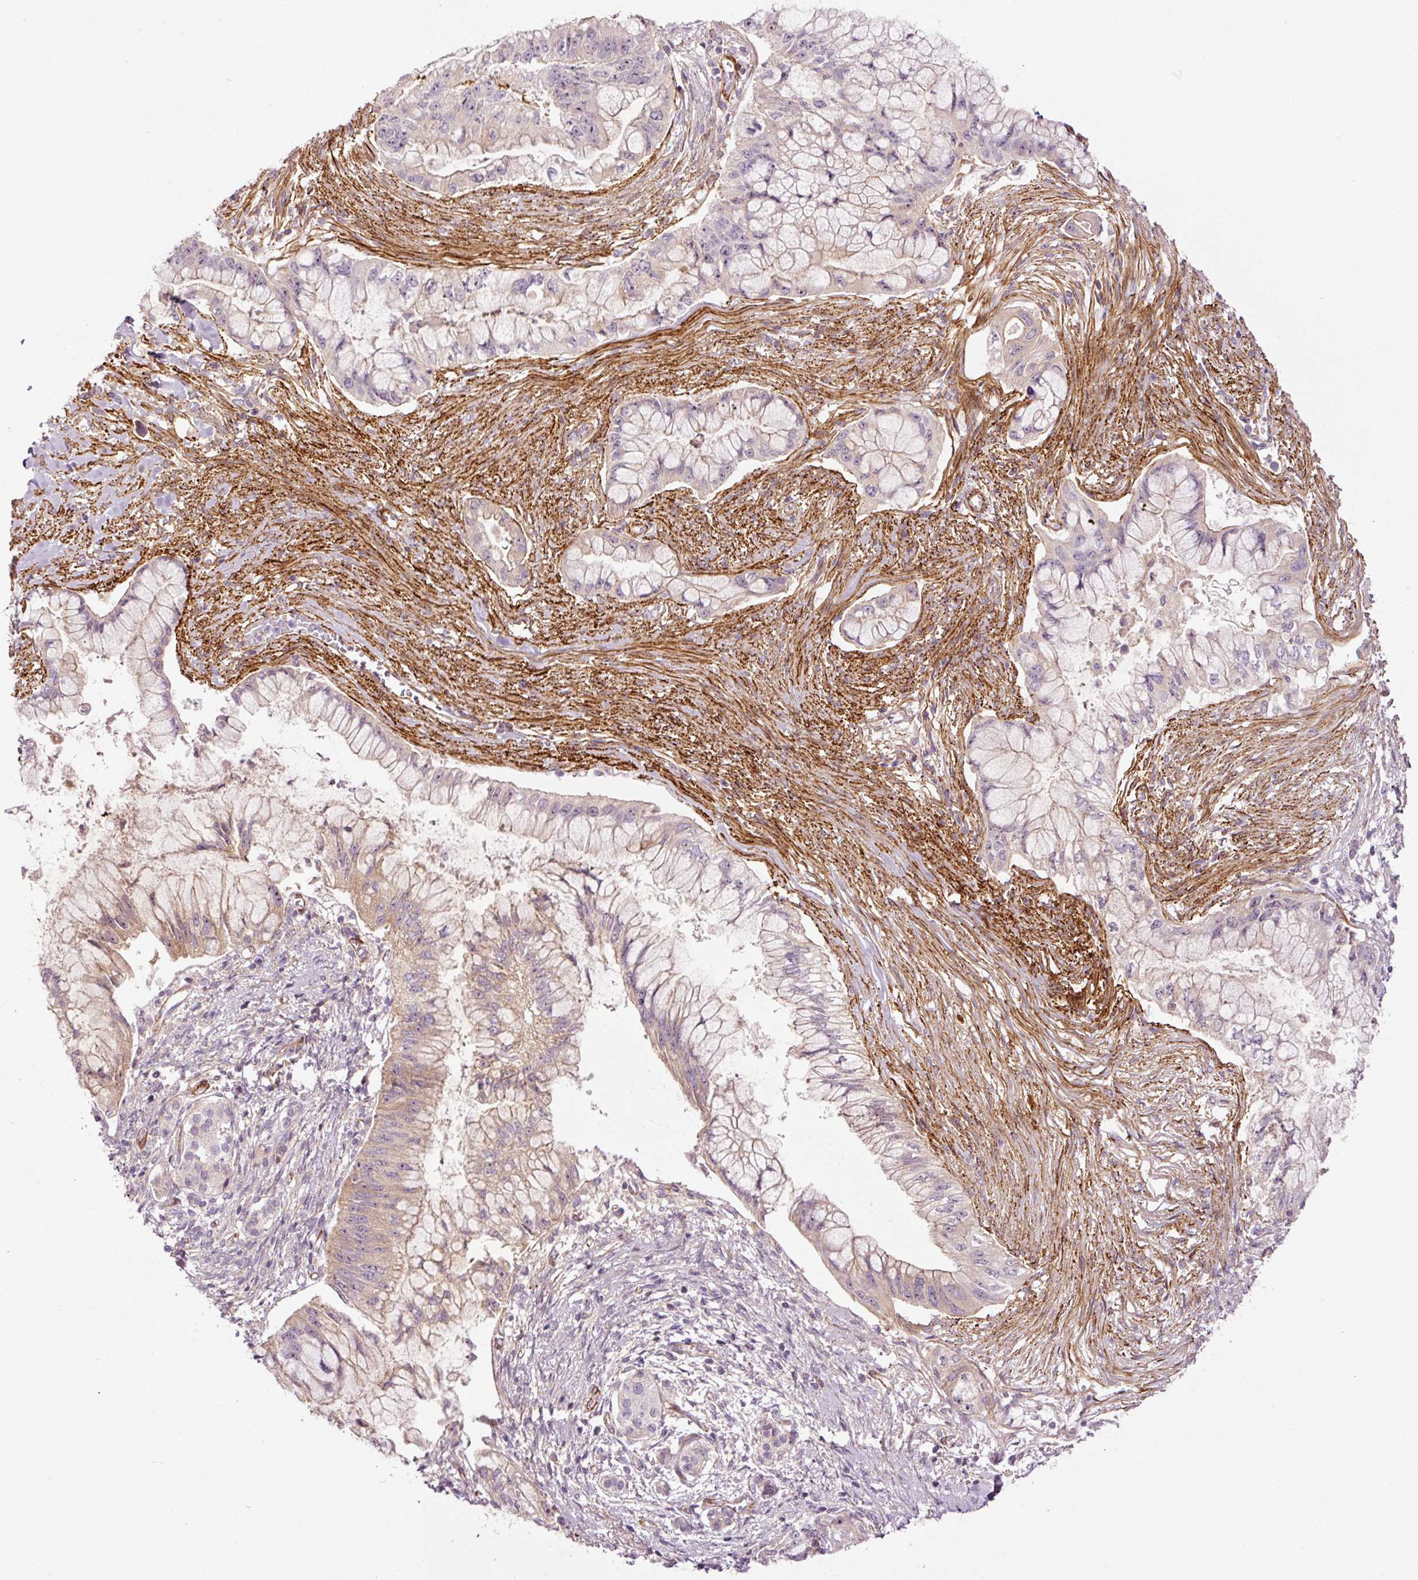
{"staining": {"intensity": "moderate", "quantity": "<25%", "location": "cytoplasmic/membranous"}, "tissue": "pancreatic cancer", "cell_type": "Tumor cells", "image_type": "cancer", "snomed": [{"axis": "morphology", "description": "Adenocarcinoma, NOS"}, {"axis": "topography", "description": "Pancreas"}], "caption": "An immunohistochemistry (IHC) photomicrograph of neoplastic tissue is shown. Protein staining in brown labels moderate cytoplasmic/membranous positivity in adenocarcinoma (pancreatic) within tumor cells. (DAB (3,3'-diaminobenzidine) IHC, brown staining for protein, blue staining for nuclei).", "gene": "ANKRD20A1", "patient": {"sex": "male", "age": 48}}